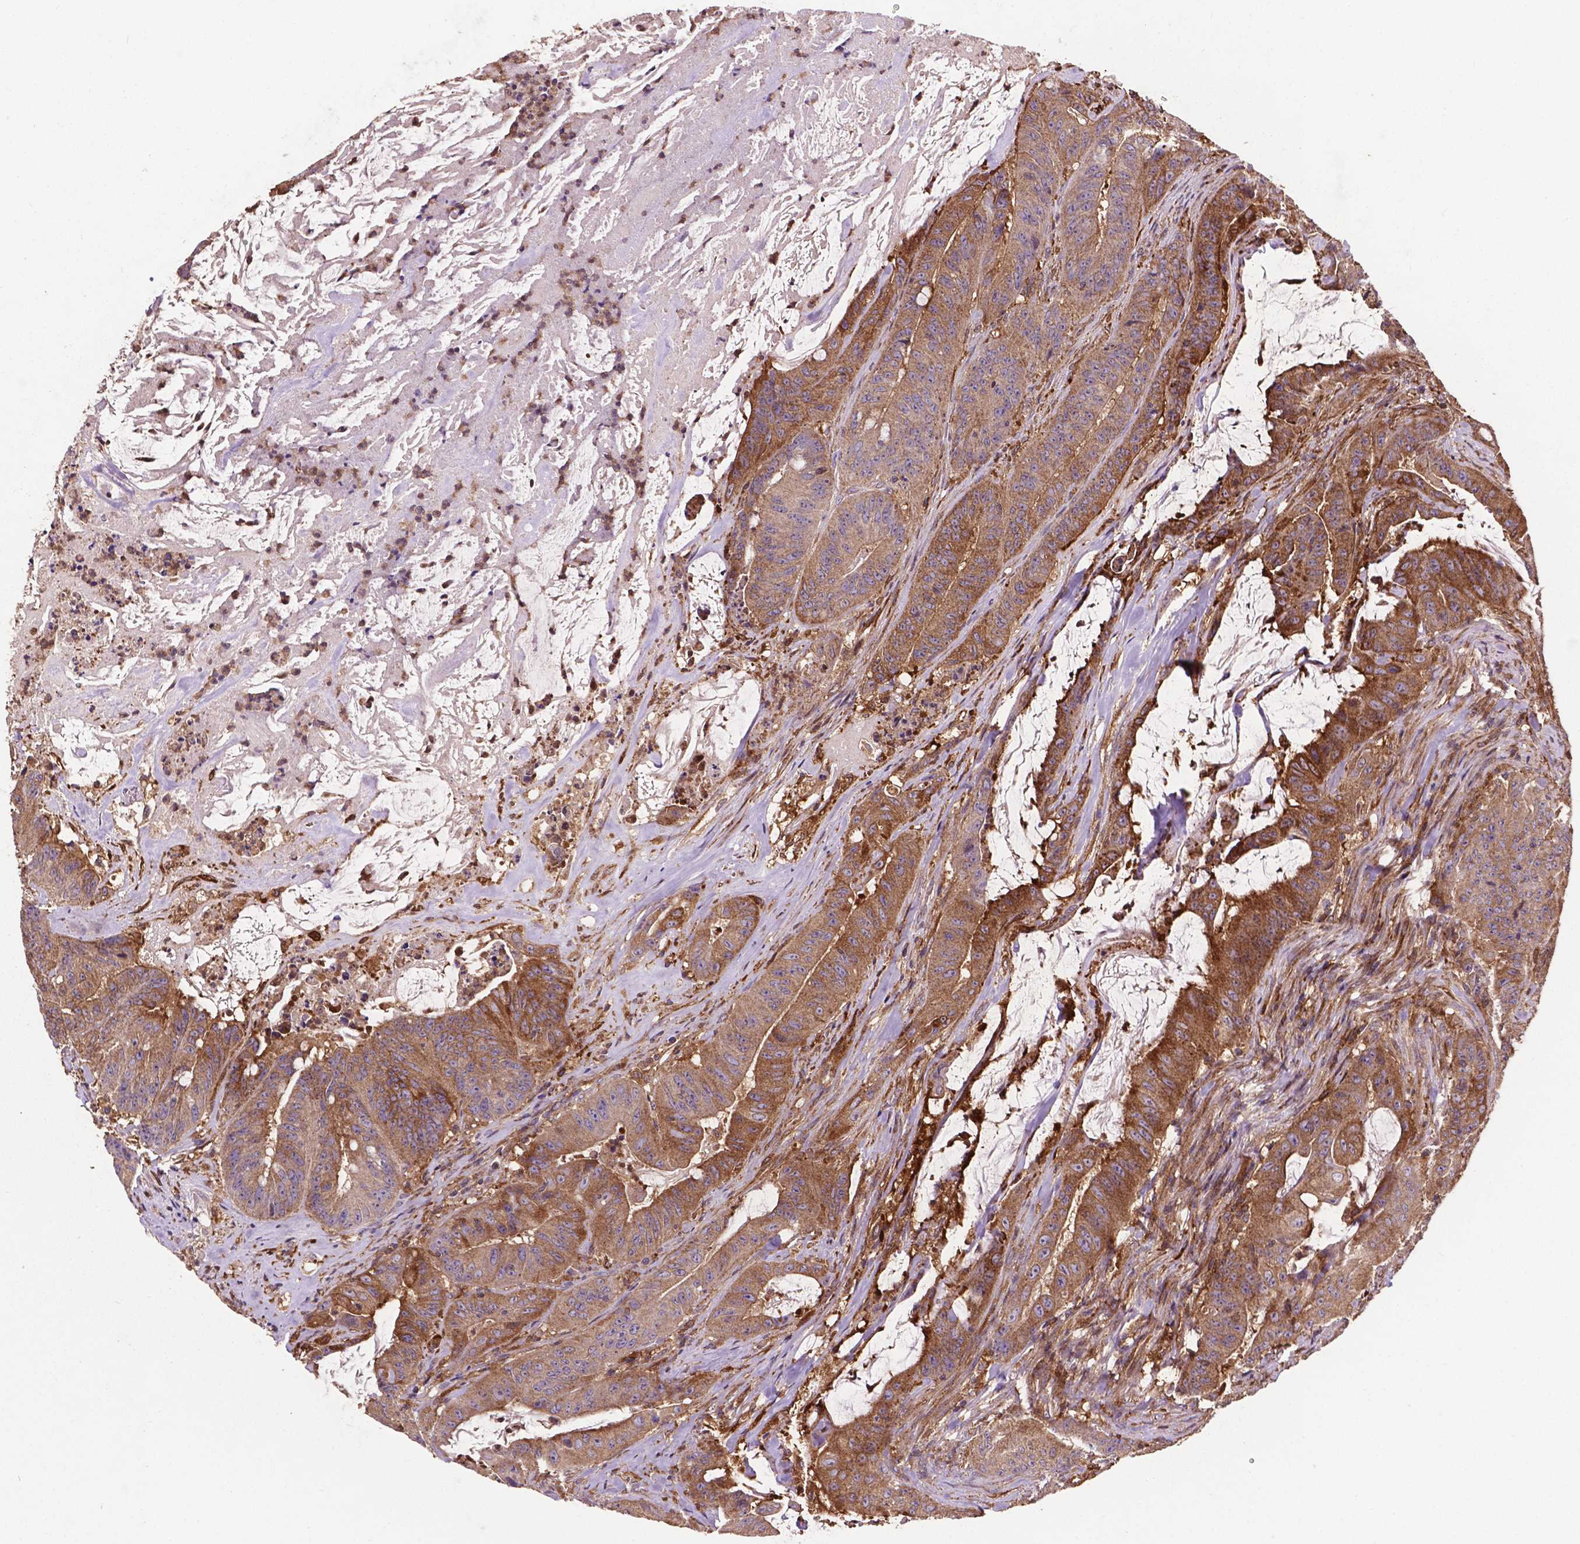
{"staining": {"intensity": "moderate", "quantity": ">75%", "location": "cytoplasmic/membranous"}, "tissue": "colorectal cancer", "cell_type": "Tumor cells", "image_type": "cancer", "snomed": [{"axis": "morphology", "description": "Adenocarcinoma, NOS"}, {"axis": "topography", "description": "Colon"}], "caption": "The image exhibits staining of adenocarcinoma (colorectal), revealing moderate cytoplasmic/membranous protein expression (brown color) within tumor cells. Using DAB (3,3'-diaminobenzidine) (brown) and hematoxylin (blue) stains, captured at high magnification using brightfield microscopy.", "gene": "SMAD3", "patient": {"sex": "male", "age": 33}}